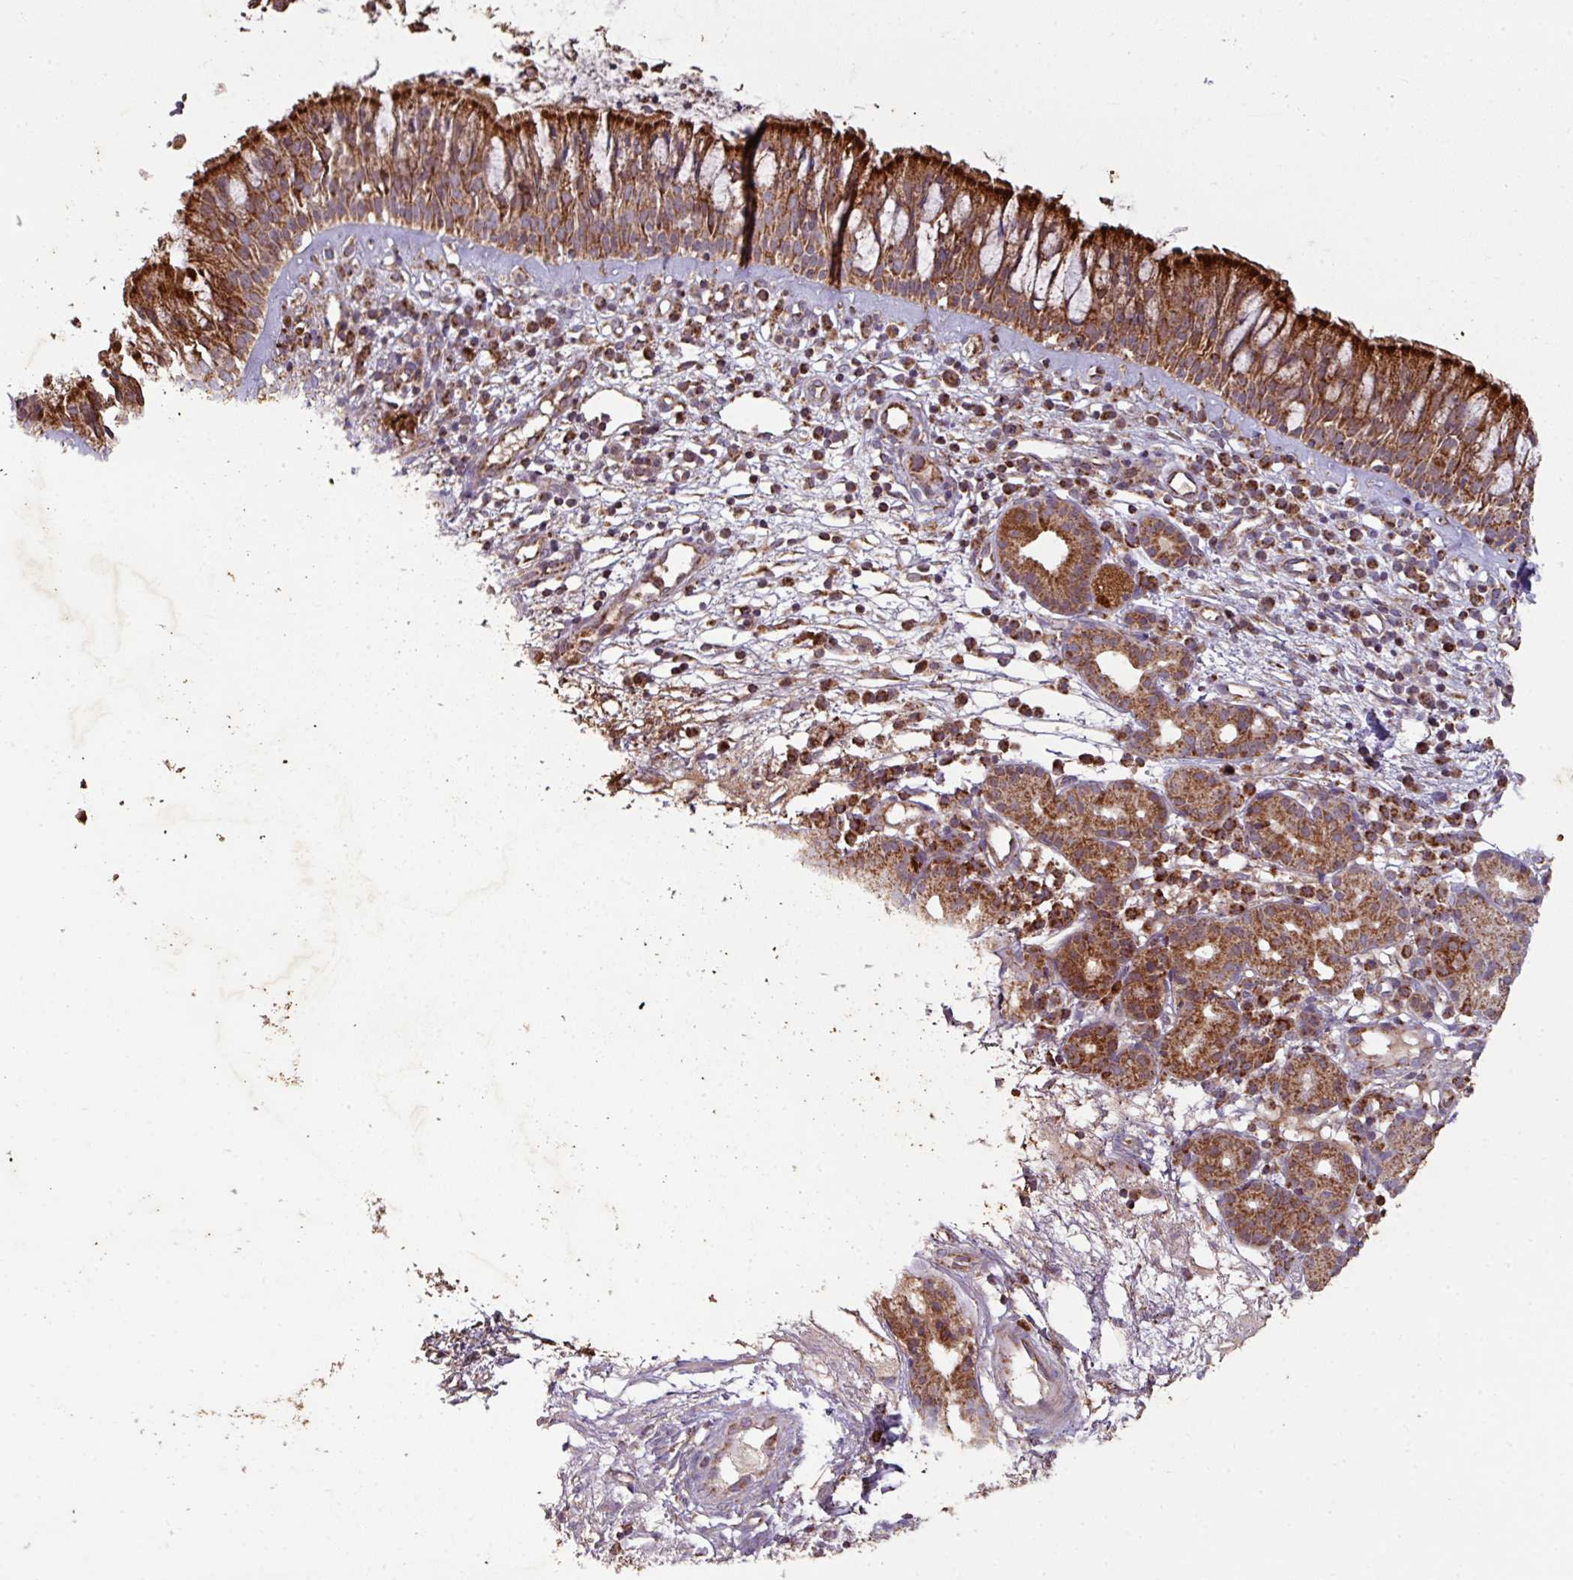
{"staining": {"intensity": "strong", "quantity": ">75%", "location": "cytoplasmic/membranous"}, "tissue": "nasopharynx", "cell_type": "Respiratory epithelial cells", "image_type": "normal", "snomed": [{"axis": "morphology", "description": "Normal tissue, NOS"}, {"axis": "topography", "description": "Nasopharynx"}], "caption": "Respiratory epithelial cells display strong cytoplasmic/membranous expression in about >75% of cells in unremarkable nasopharynx. (Stains: DAB (3,3'-diaminobenzidine) in brown, nuclei in blue, Microscopy: brightfield microscopy at high magnification).", "gene": "ENSG00000260170", "patient": {"sex": "female", "age": 62}}